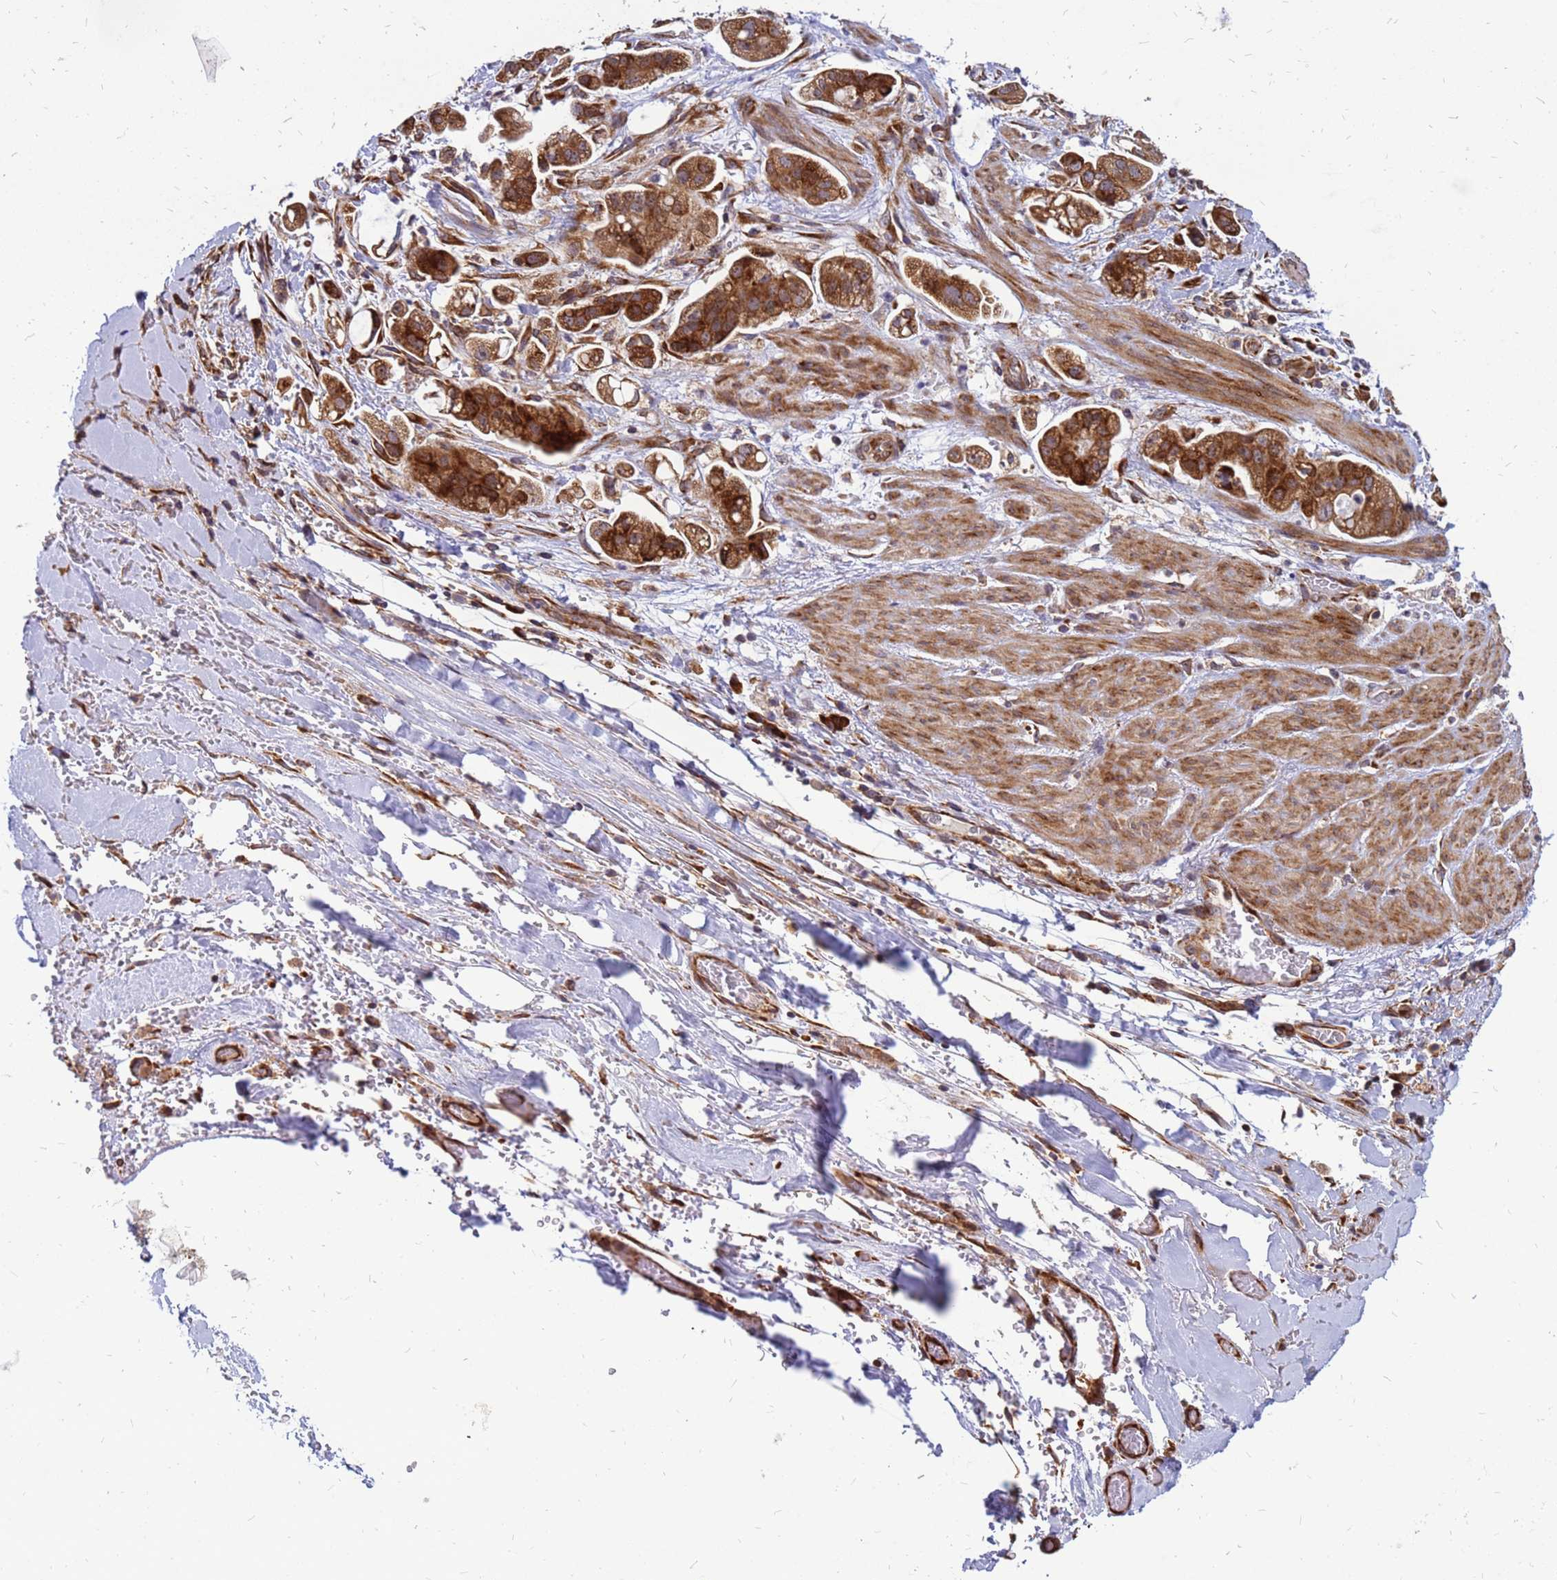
{"staining": {"intensity": "strong", "quantity": ">75%", "location": "cytoplasmic/membranous"}, "tissue": "stomach cancer", "cell_type": "Tumor cells", "image_type": "cancer", "snomed": [{"axis": "morphology", "description": "Adenocarcinoma, NOS"}, {"axis": "topography", "description": "Stomach"}], "caption": "This image reveals immunohistochemistry (IHC) staining of adenocarcinoma (stomach), with high strong cytoplasmic/membranous staining in about >75% of tumor cells.", "gene": "RPL8", "patient": {"sex": "male", "age": 62}}